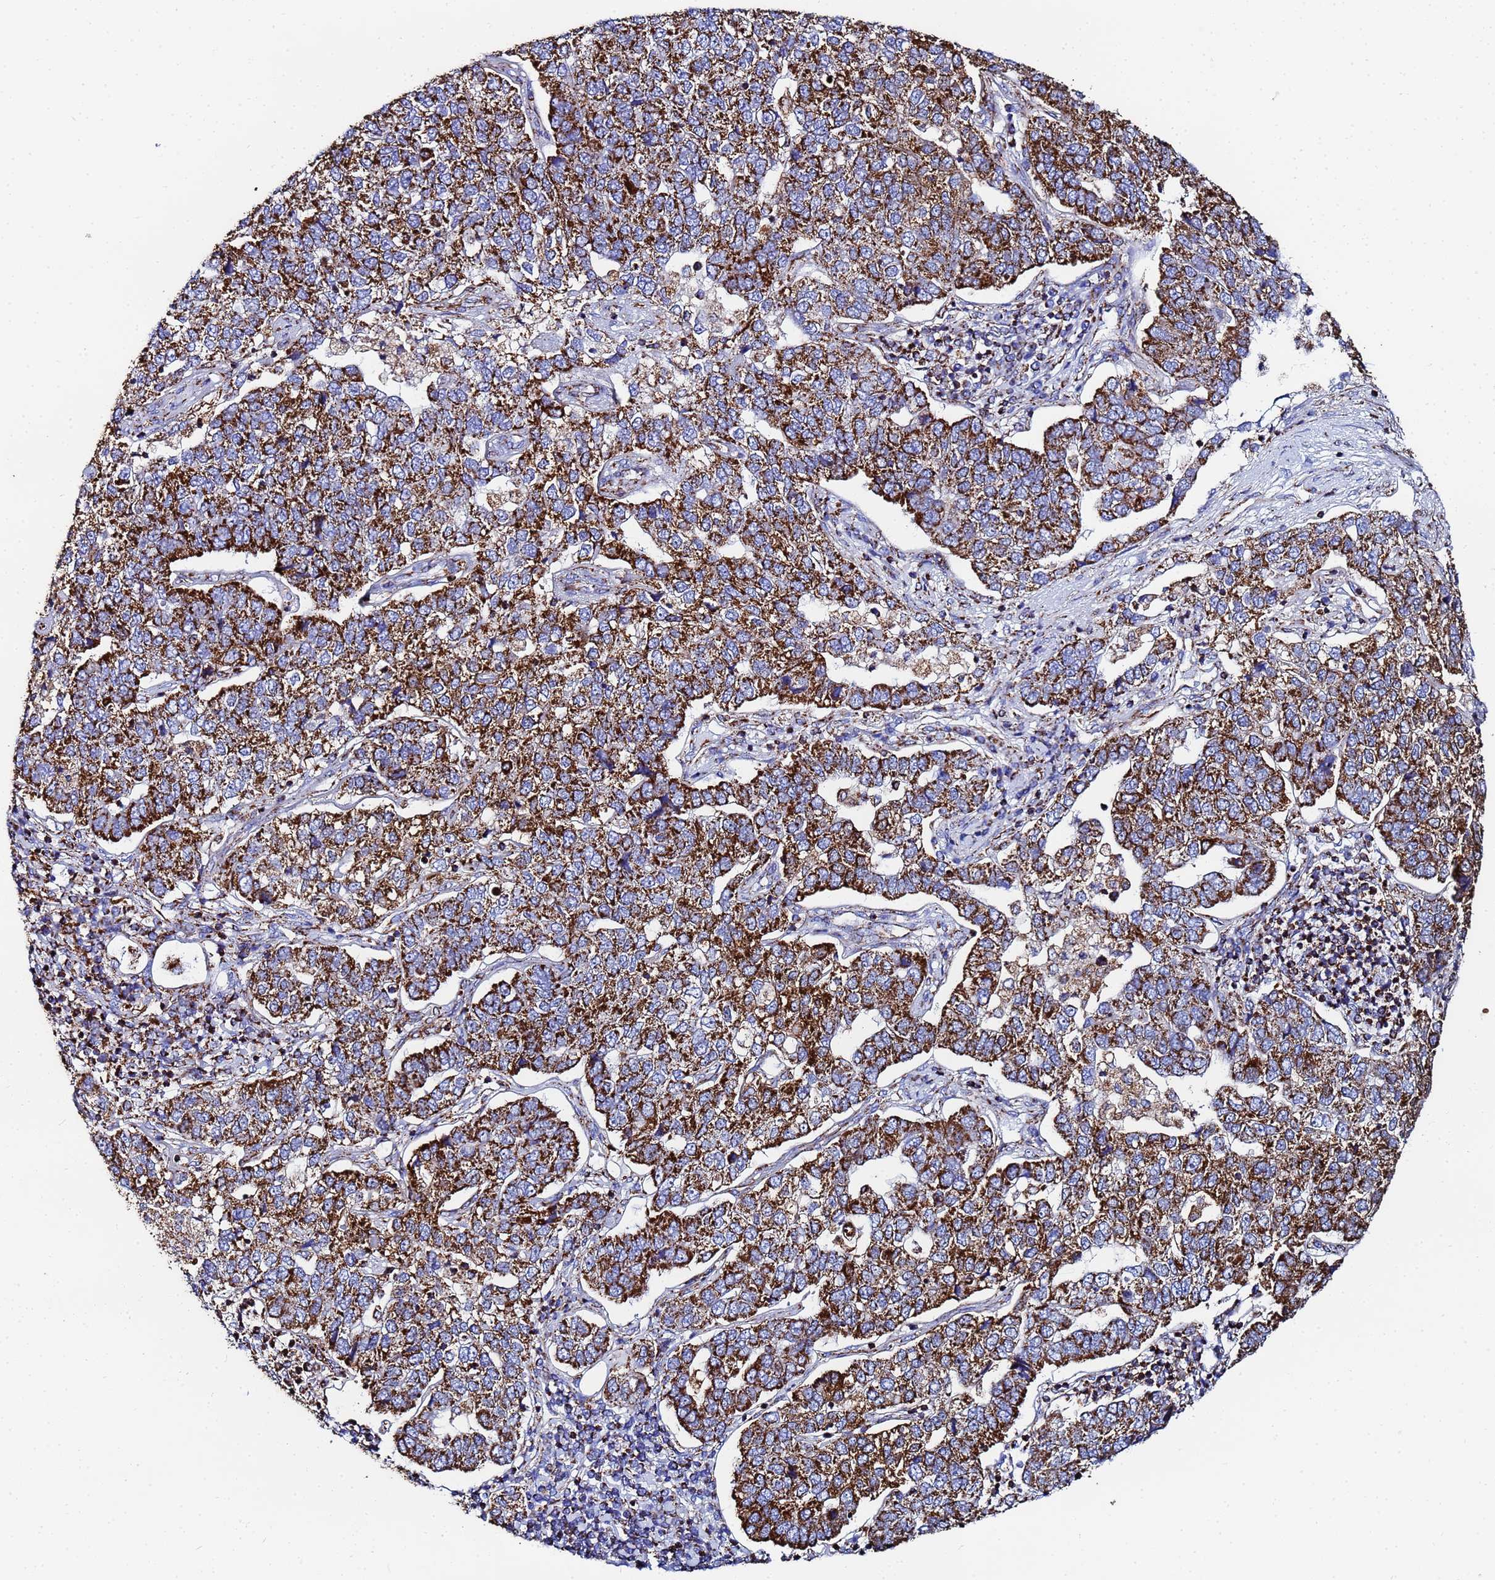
{"staining": {"intensity": "strong", "quantity": ">75%", "location": "cytoplasmic/membranous"}, "tissue": "pancreatic cancer", "cell_type": "Tumor cells", "image_type": "cancer", "snomed": [{"axis": "morphology", "description": "Adenocarcinoma, NOS"}, {"axis": "topography", "description": "Pancreas"}], "caption": "Pancreatic adenocarcinoma was stained to show a protein in brown. There is high levels of strong cytoplasmic/membranous positivity in about >75% of tumor cells.", "gene": "GLUD1", "patient": {"sex": "female", "age": 61}}